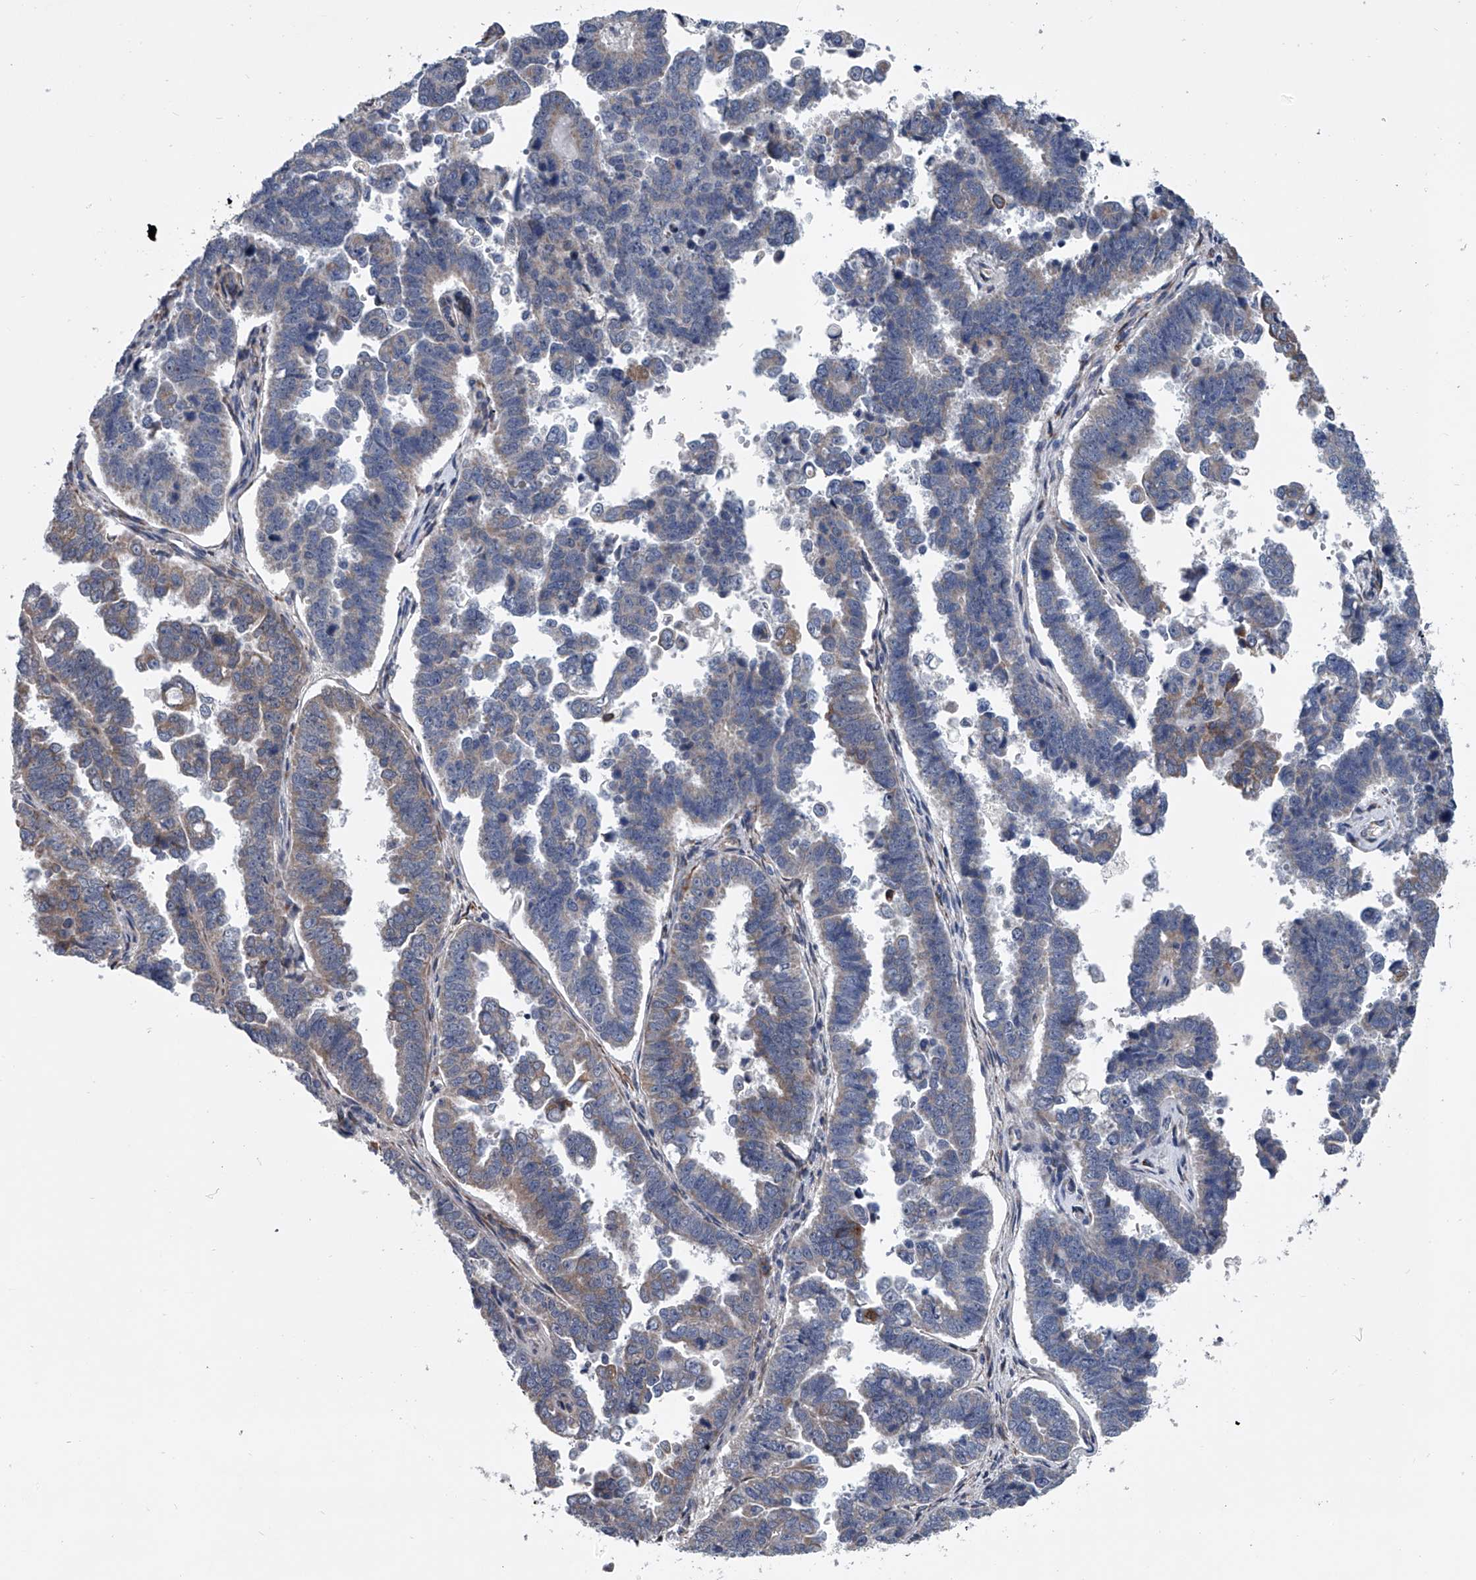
{"staining": {"intensity": "weak", "quantity": "<25%", "location": "cytoplasmic/membranous"}, "tissue": "endometrial cancer", "cell_type": "Tumor cells", "image_type": "cancer", "snomed": [{"axis": "morphology", "description": "Adenocarcinoma, NOS"}, {"axis": "topography", "description": "Endometrium"}], "caption": "Adenocarcinoma (endometrial) was stained to show a protein in brown. There is no significant positivity in tumor cells.", "gene": "ABCG1", "patient": {"sex": "female", "age": 75}}